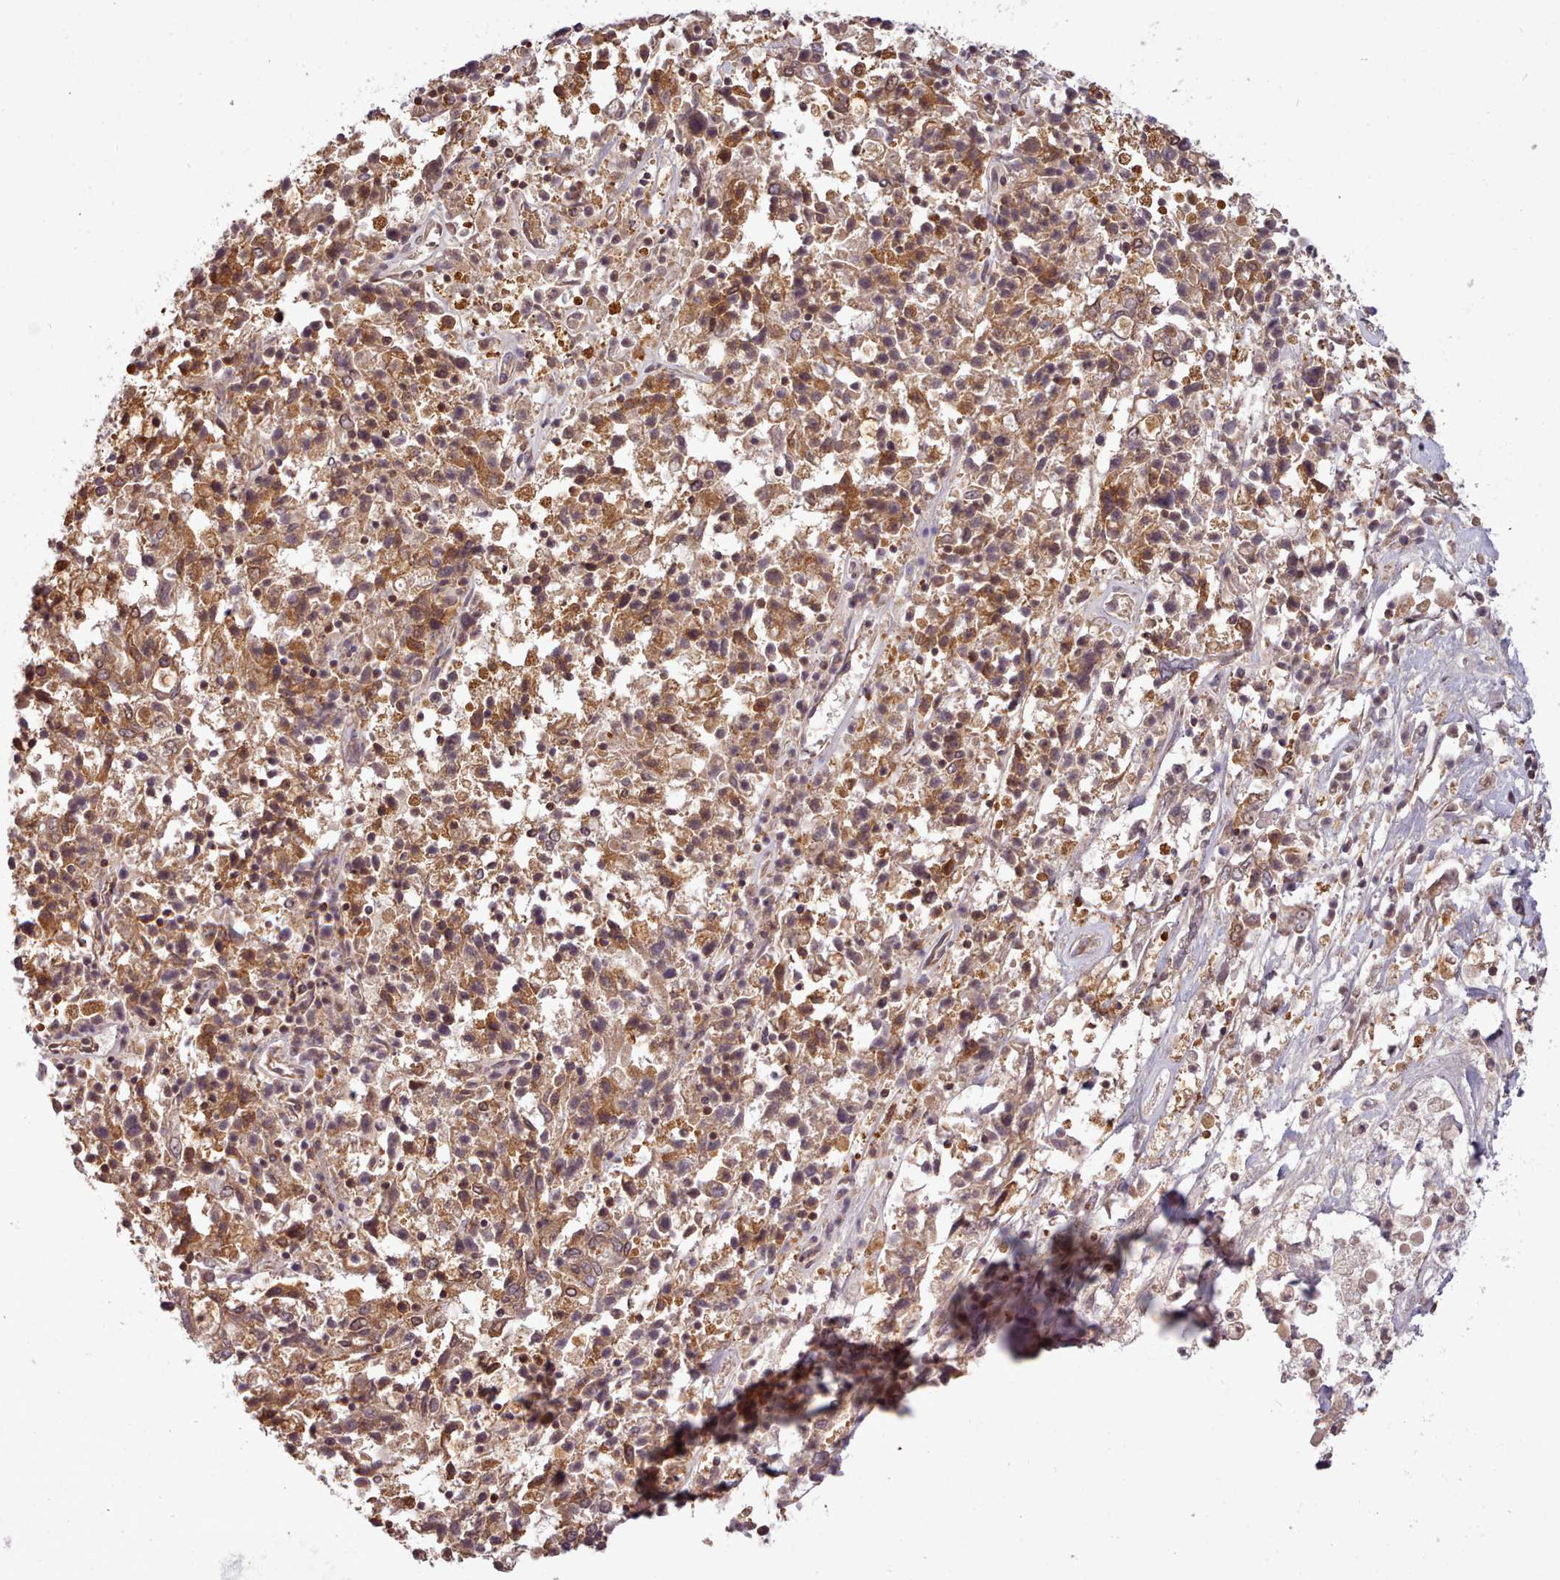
{"staining": {"intensity": "moderate", "quantity": ">75%", "location": "cytoplasmic/membranous,nuclear"}, "tissue": "ovarian cancer", "cell_type": "Tumor cells", "image_type": "cancer", "snomed": [{"axis": "morphology", "description": "Carcinoma, endometroid"}, {"axis": "topography", "description": "Ovary"}], "caption": "Human ovarian cancer stained with a brown dye exhibits moderate cytoplasmic/membranous and nuclear positive positivity in about >75% of tumor cells.", "gene": "ARL17A", "patient": {"sex": "female", "age": 62}}